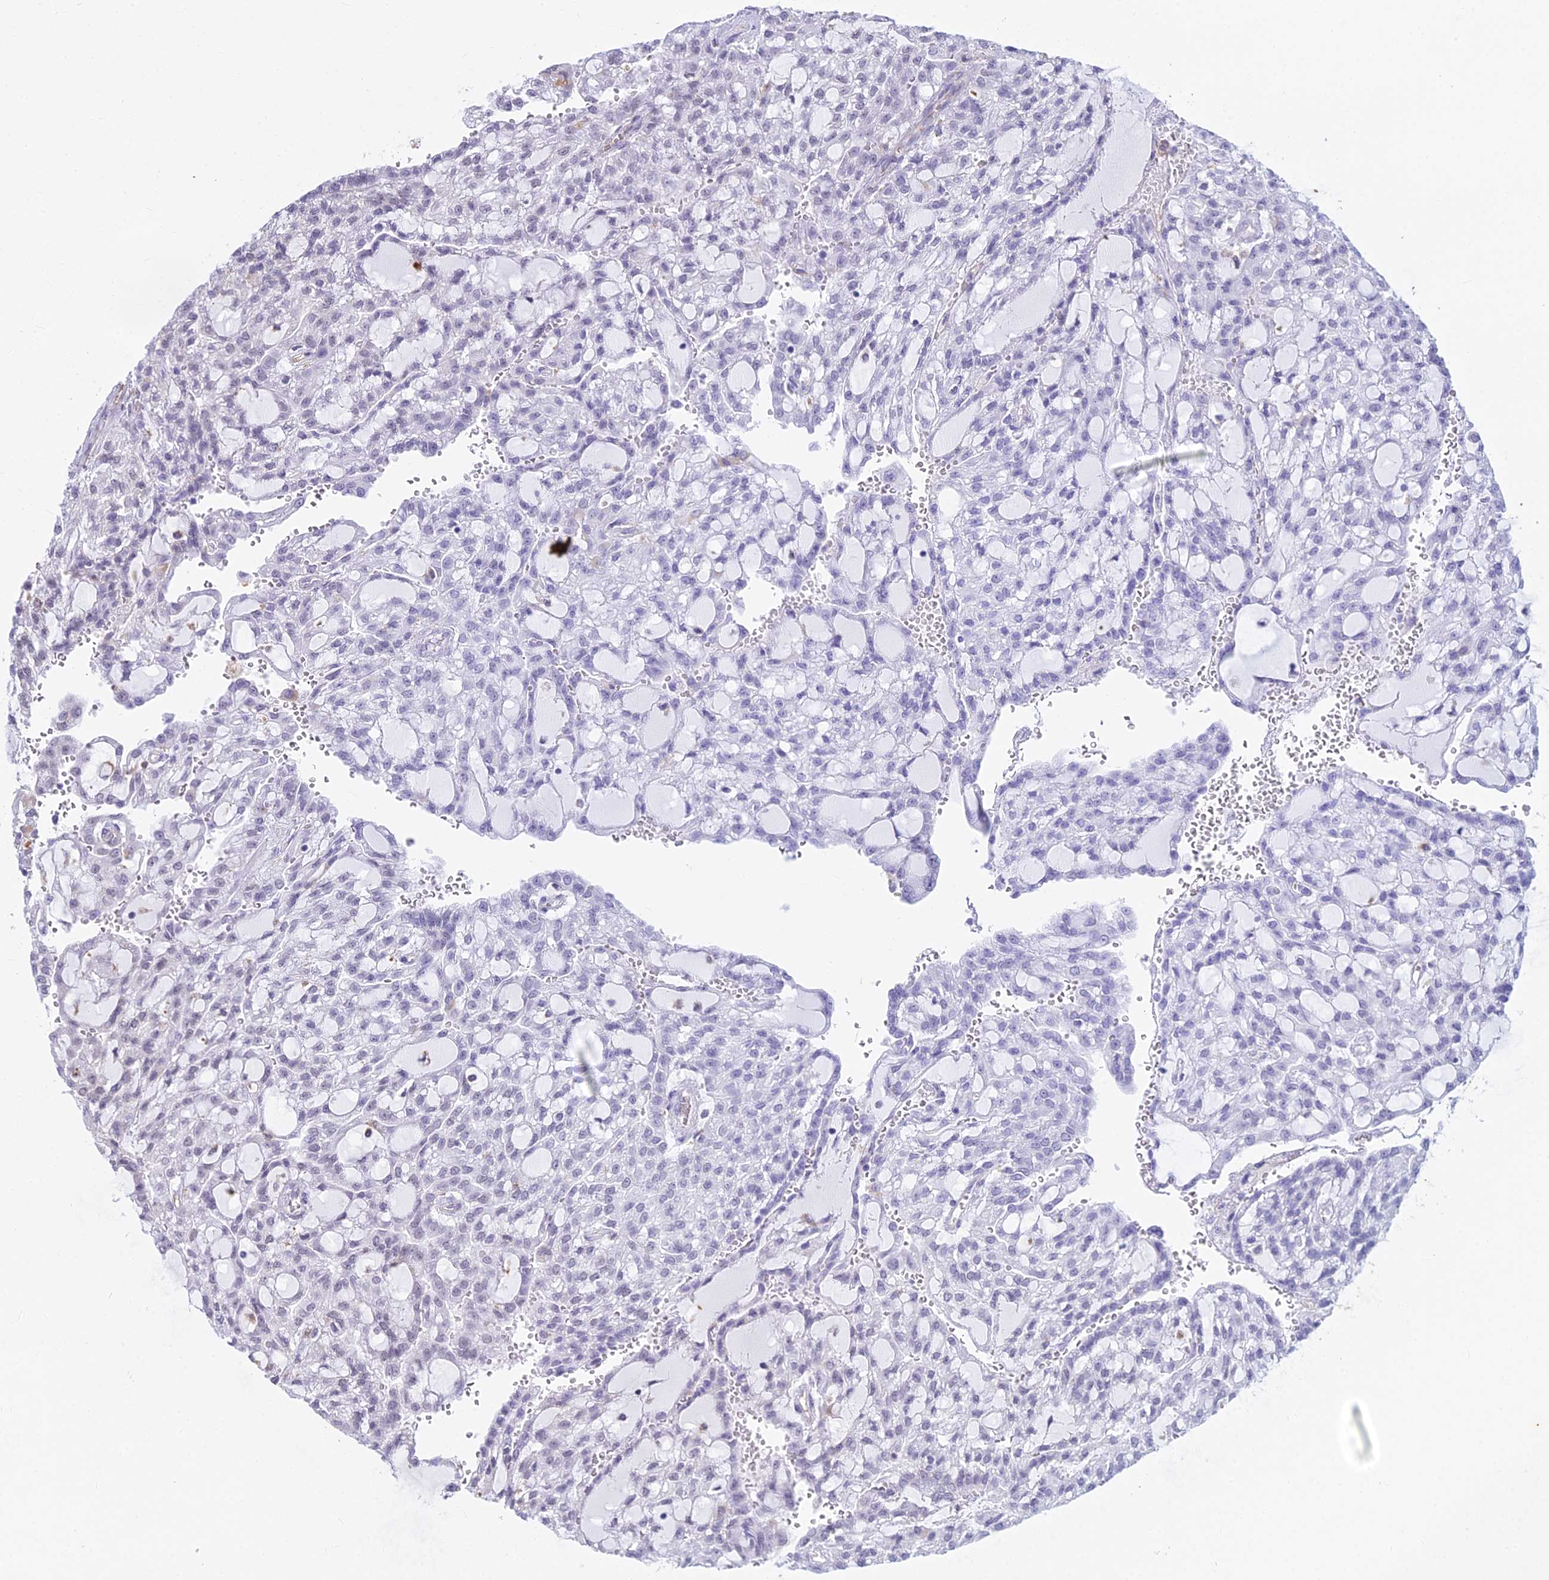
{"staining": {"intensity": "negative", "quantity": "none", "location": "none"}, "tissue": "renal cancer", "cell_type": "Tumor cells", "image_type": "cancer", "snomed": [{"axis": "morphology", "description": "Adenocarcinoma, NOS"}, {"axis": "topography", "description": "Kidney"}], "caption": "DAB (3,3'-diaminobenzidine) immunohistochemical staining of adenocarcinoma (renal) demonstrates no significant positivity in tumor cells.", "gene": "ALG10", "patient": {"sex": "male", "age": 63}}